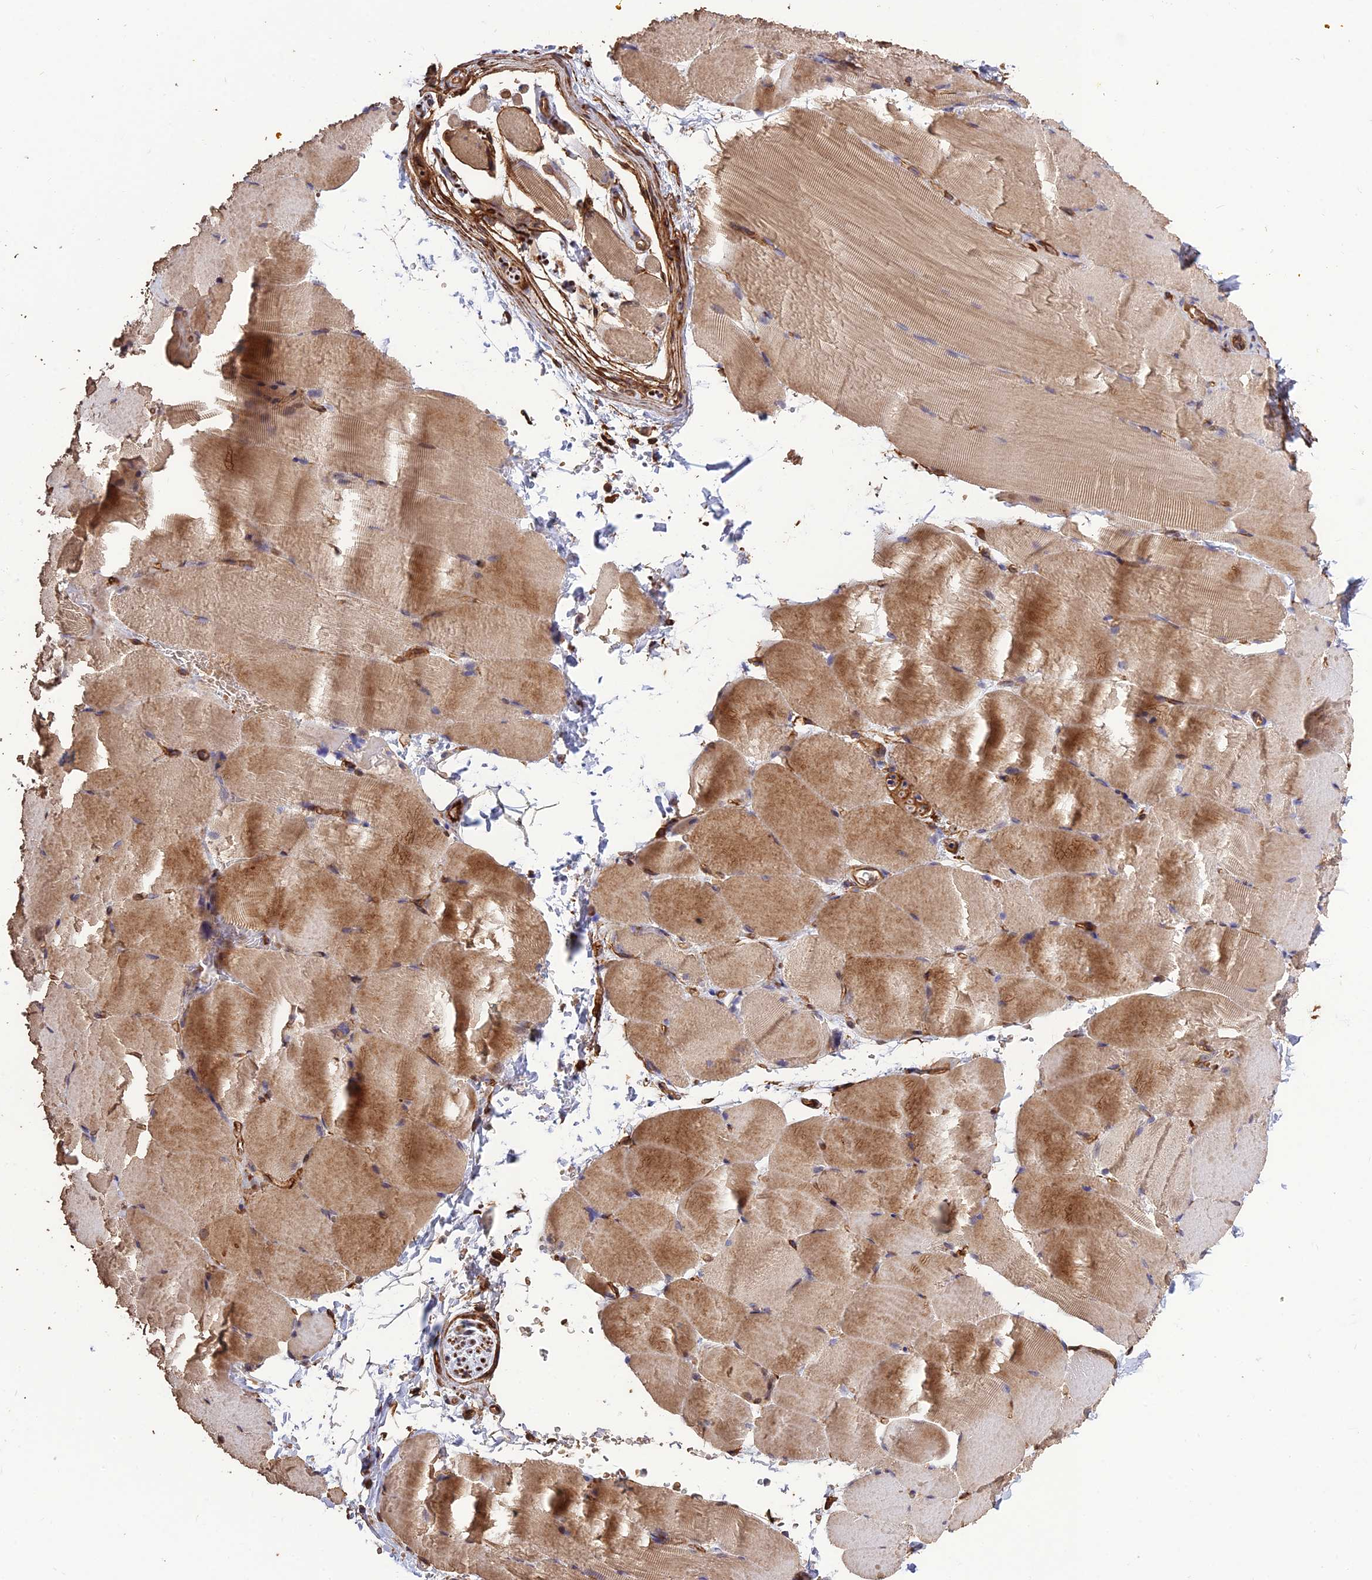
{"staining": {"intensity": "moderate", "quantity": "25%-75%", "location": "cytoplasmic/membranous"}, "tissue": "skeletal muscle", "cell_type": "Myocytes", "image_type": "normal", "snomed": [{"axis": "morphology", "description": "Normal tissue, NOS"}, {"axis": "topography", "description": "Skeletal muscle"}, {"axis": "topography", "description": "Parathyroid gland"}], "caption": "Immunohistochemical staining of unremarkable skeletal muscle shows 25%-75% levels of moderate cytoplasmic/membranous protein staining in about 25%-75% of myocytes. Using DAB (3,3'-diaminobenzidine) (brown) and hematoxylin (blue) stains, captured at high magnification using brightfield microscopy.", "gene": "CRTAP", "patient": {"sex": "female", "age": 37}}